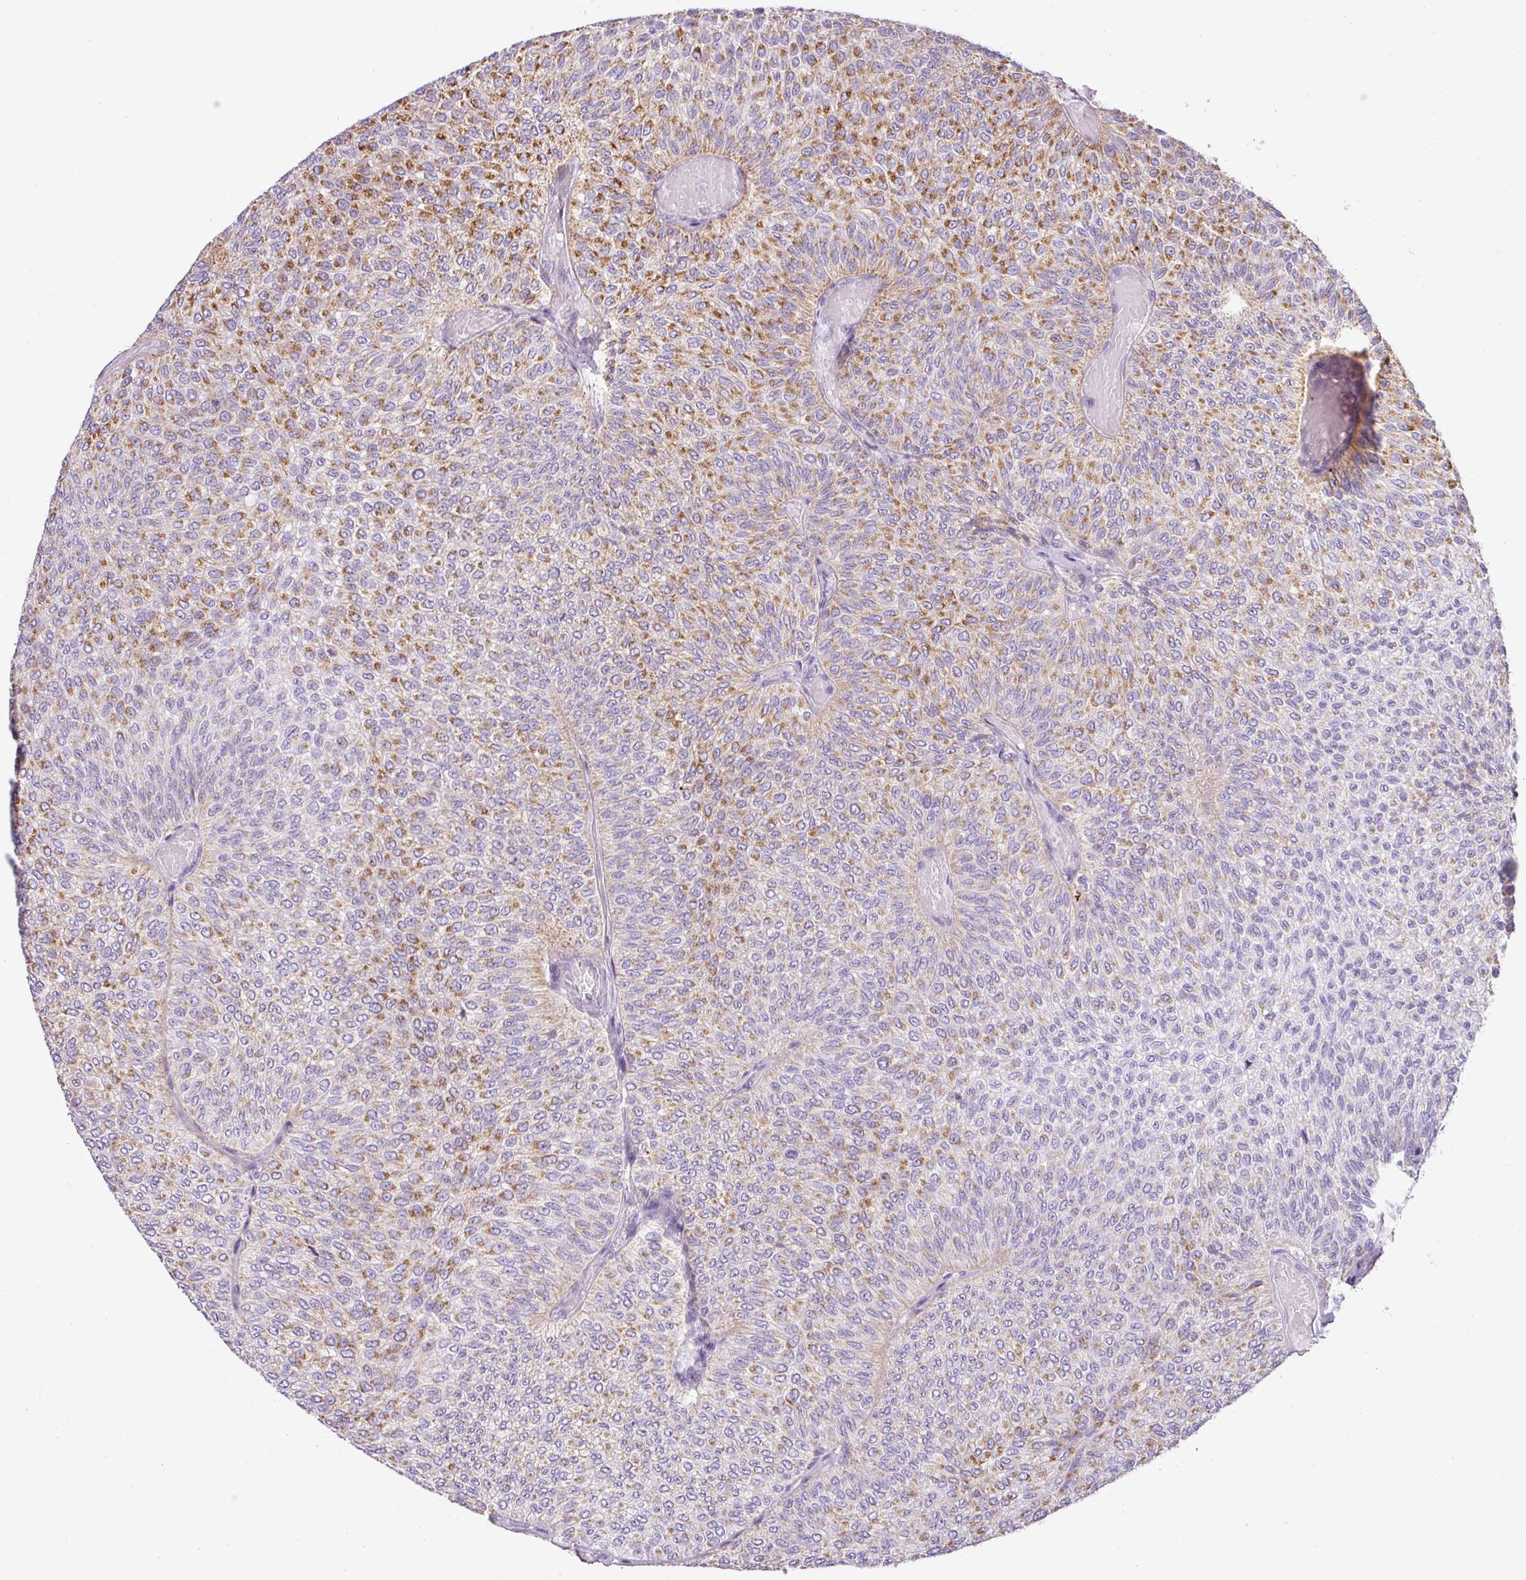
{"staining": {"intensity": "moderate", "quantity": "25%-75%", "location": "cytoplasmic/membranous"}, "tissue": "urothelial cancer", "cell_type": "Tumor cells", "image_type": "cancer", "snomed": [{"axis": "morphology", "description": "Urothelial carcinoma, Low grade"}, {"axis": "topography", "description": "Urinary bladder"}], "caption": "Immunohistochemistry photomicrograph of human urothelial cancer stained for a protein (brown), which exhibits medium levels of moderate cytoplasmic/membranous positivity in approximately 25%-75% of tumor cells.", "gene": "HMCN2", "patient": {"sex": "male", "age": 78}}